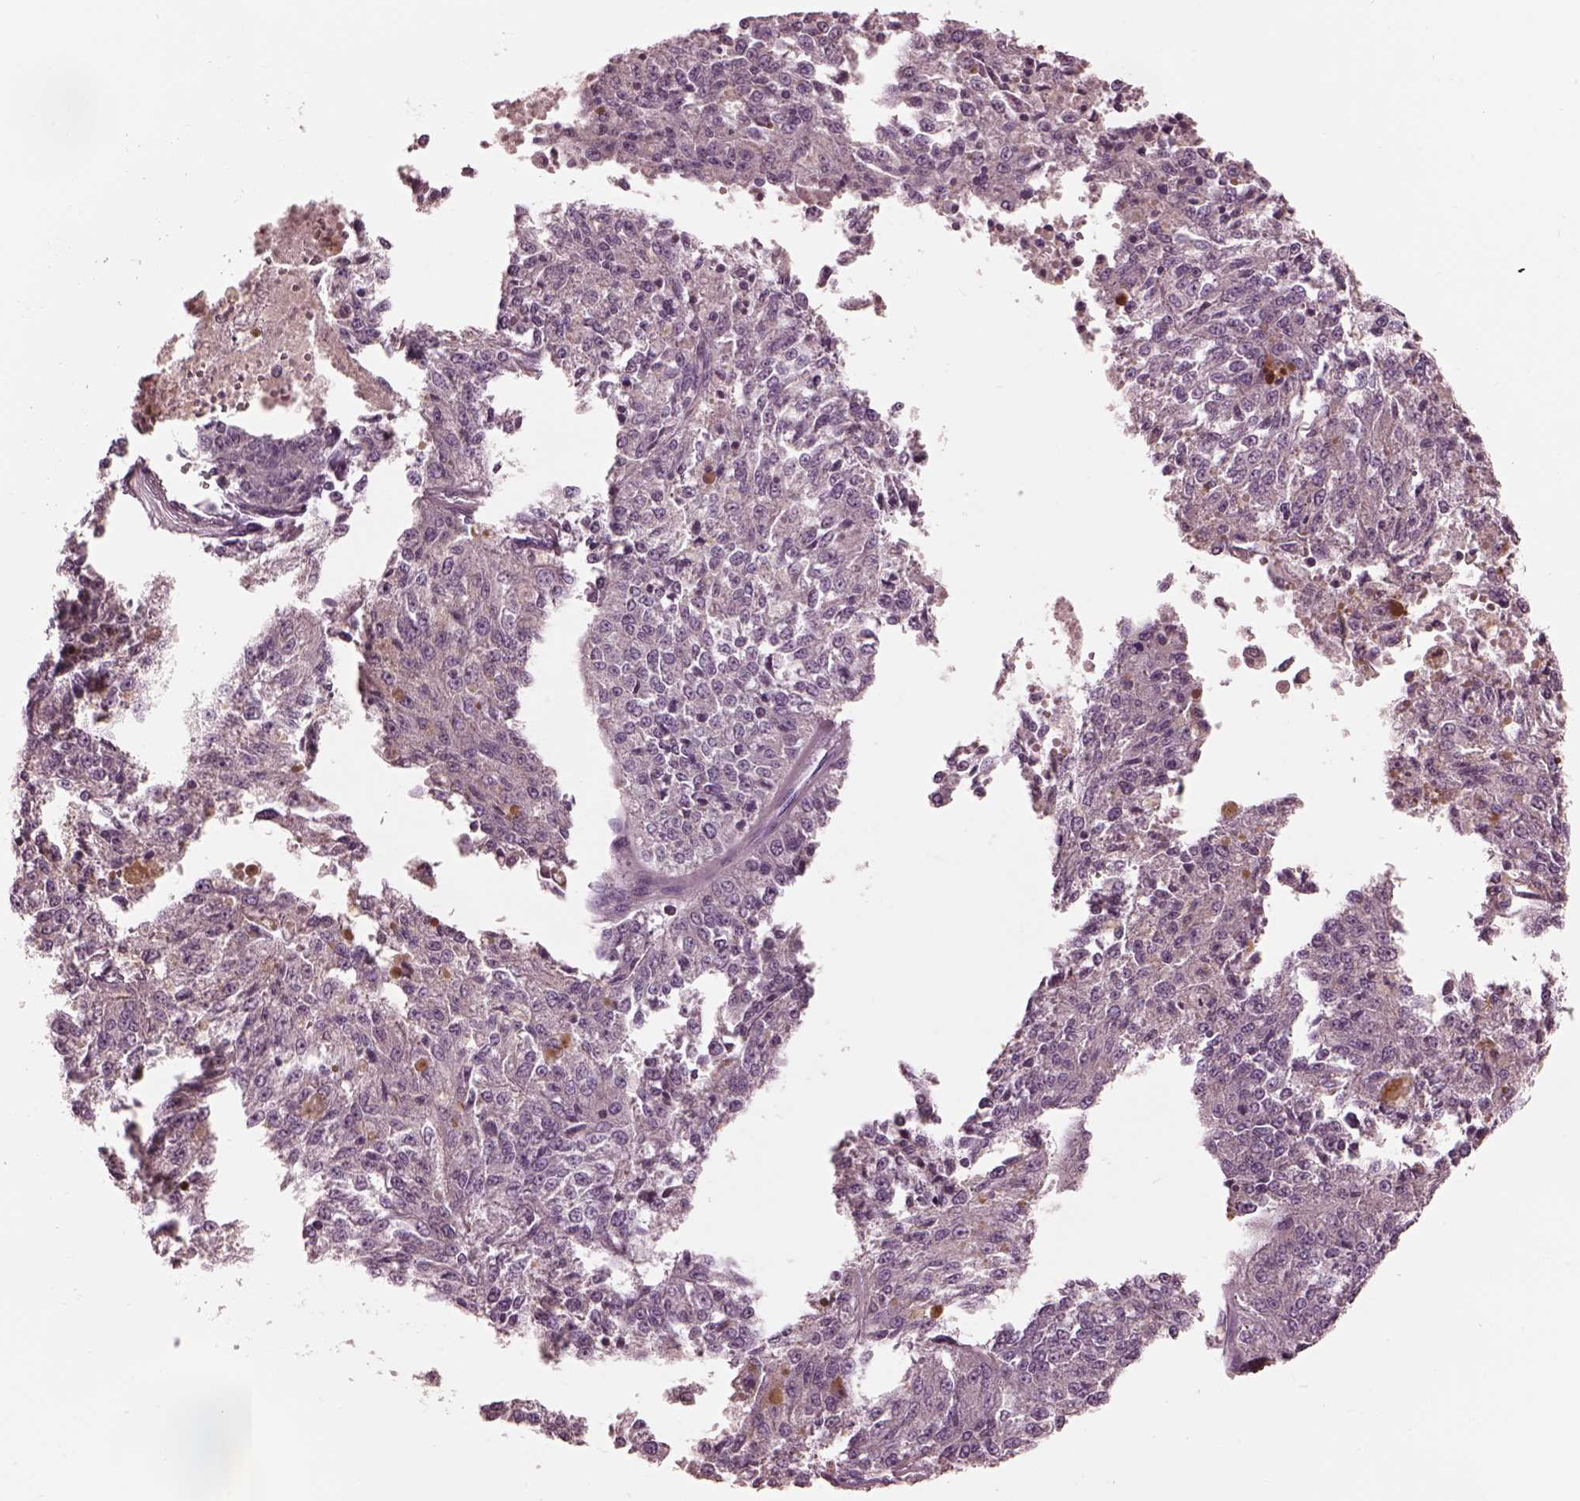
{"staining": {"intensity": "negative", "quantity": "none", "location": "none"}, "tissue": "melanoma", "cell_type": "Tumor cells", "image_type": "cancer", "snomed": [{"axis": "morphology", "description": "Malignant melanoma, Metastatic site"}, {"axis": "topography", "description": "Lymph node"}], "caption": "Histopathology image shows no significant protein positivity in tumor cells of melanoma.", "gene": "GARIN4", "patient": {"sex": "female", "age": 64}}